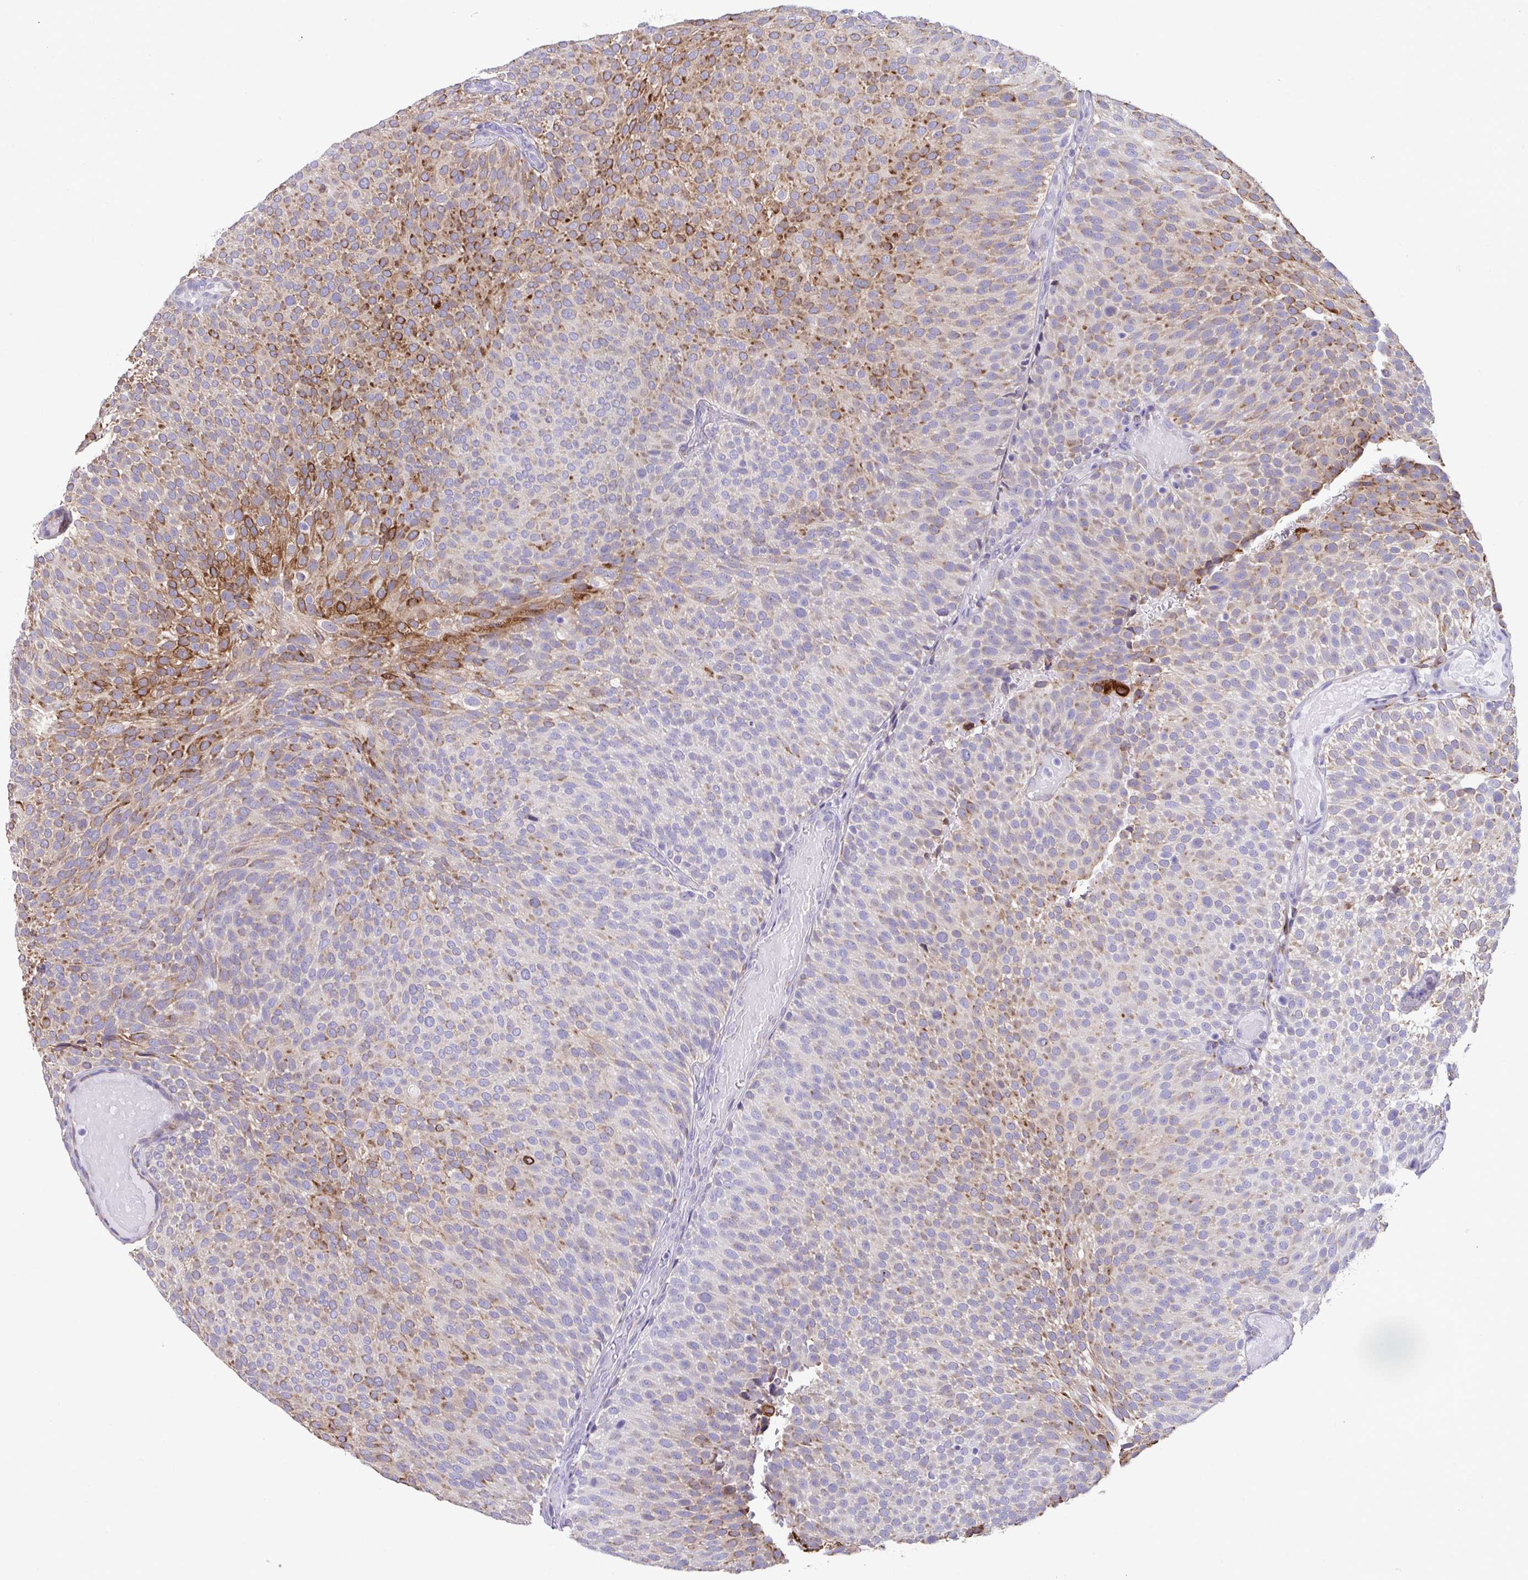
{"staining": {"intensity": "moderate", "quantity": "25%-75%", "location": "cytoplasmic/membranous,nuclear"}, "tissue": "urothelial cancer", "cell_type": "Tumor cells", "image_type": "cancer", "snomed": [{"axis": "morphology", "description": "Urothelial carcinoma, Low grade"}, {"axis": "topography", "description": "Urinary bladder"}], "caption": "Immunohistochemical staining of human urothelial cancer shows medium levels of moderate cytoplasmic/membranous and nuclear expression in about 25%-75% of tumor cells. The staining is performed using DAB brown chromogen to label protein expression. The nuclei are counter-stained blue using hematoxylin.", "gene": "ASPH", "patient": {"sex": "male", "age": 78}}